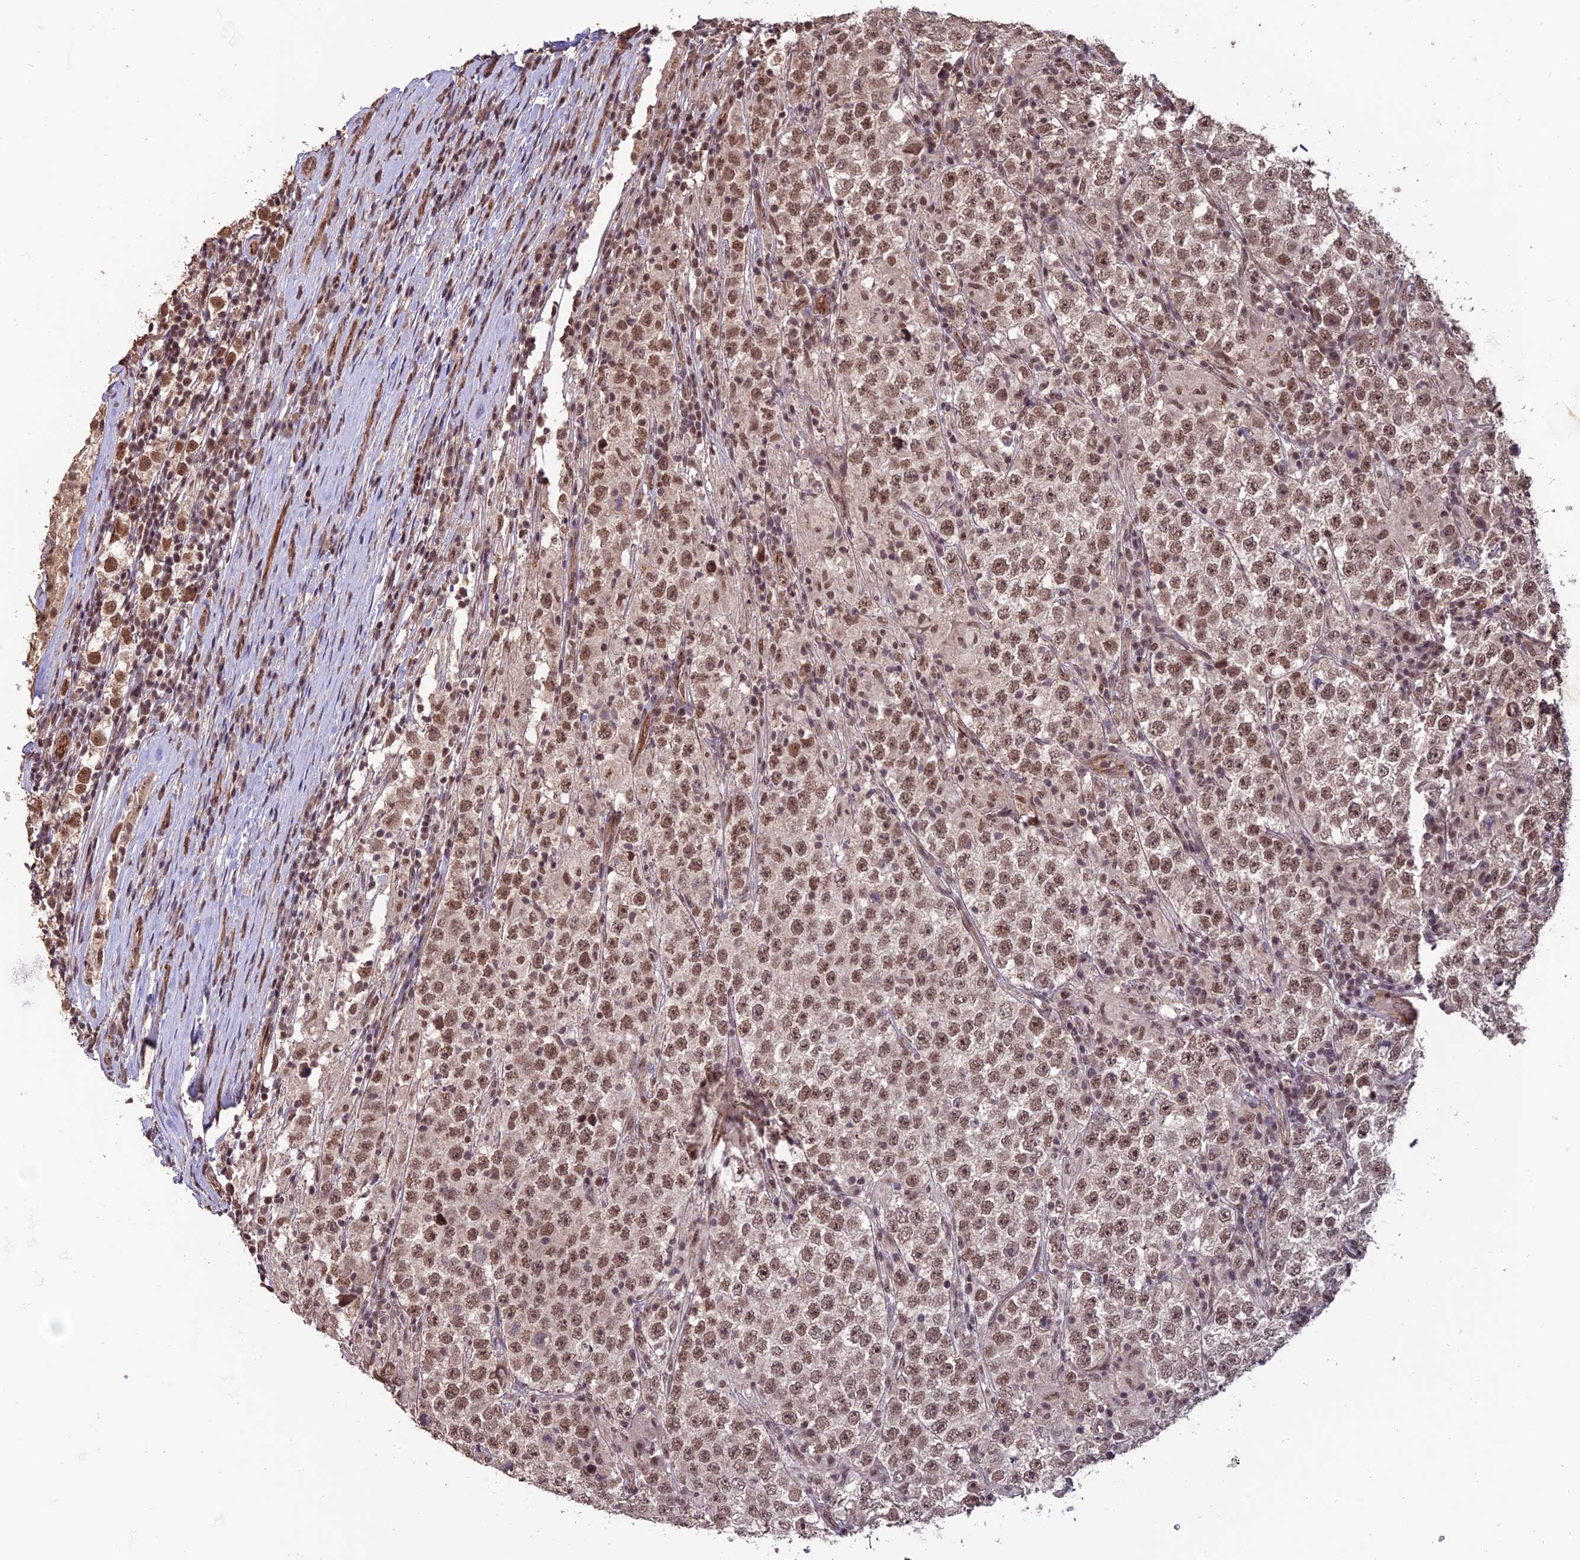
{"staining": {"intensity": "moderate", "quantity": ">75%", "location": "nuclear"}, "tissue": "testis cancer", "cell_type": "Tumor cells", "image_type": "cancer", "snomed": [{"axis": "morphology", "description": "Normal tissue, NOS"}, {"axis": "morphology", "description": "Urothelial carcinoma, High grade"}, {"axis": "morphology", "description": "Seminoma, NOS"}, {"axis": "morphology", "description": "Carcinoma, Embryonal, NOS"}, {"axis": "topography", "description": "Urinary bladder"}, {"axis": "topography", "description": "Testis"}], "caption": "A photomicrograph of human testis cancer (seminoma) stained for a protein exhibits moderate nuclear brown staining in tumor cells.", "gene": "CABIN1", "patient": {"sex": "male", "age": 41}}